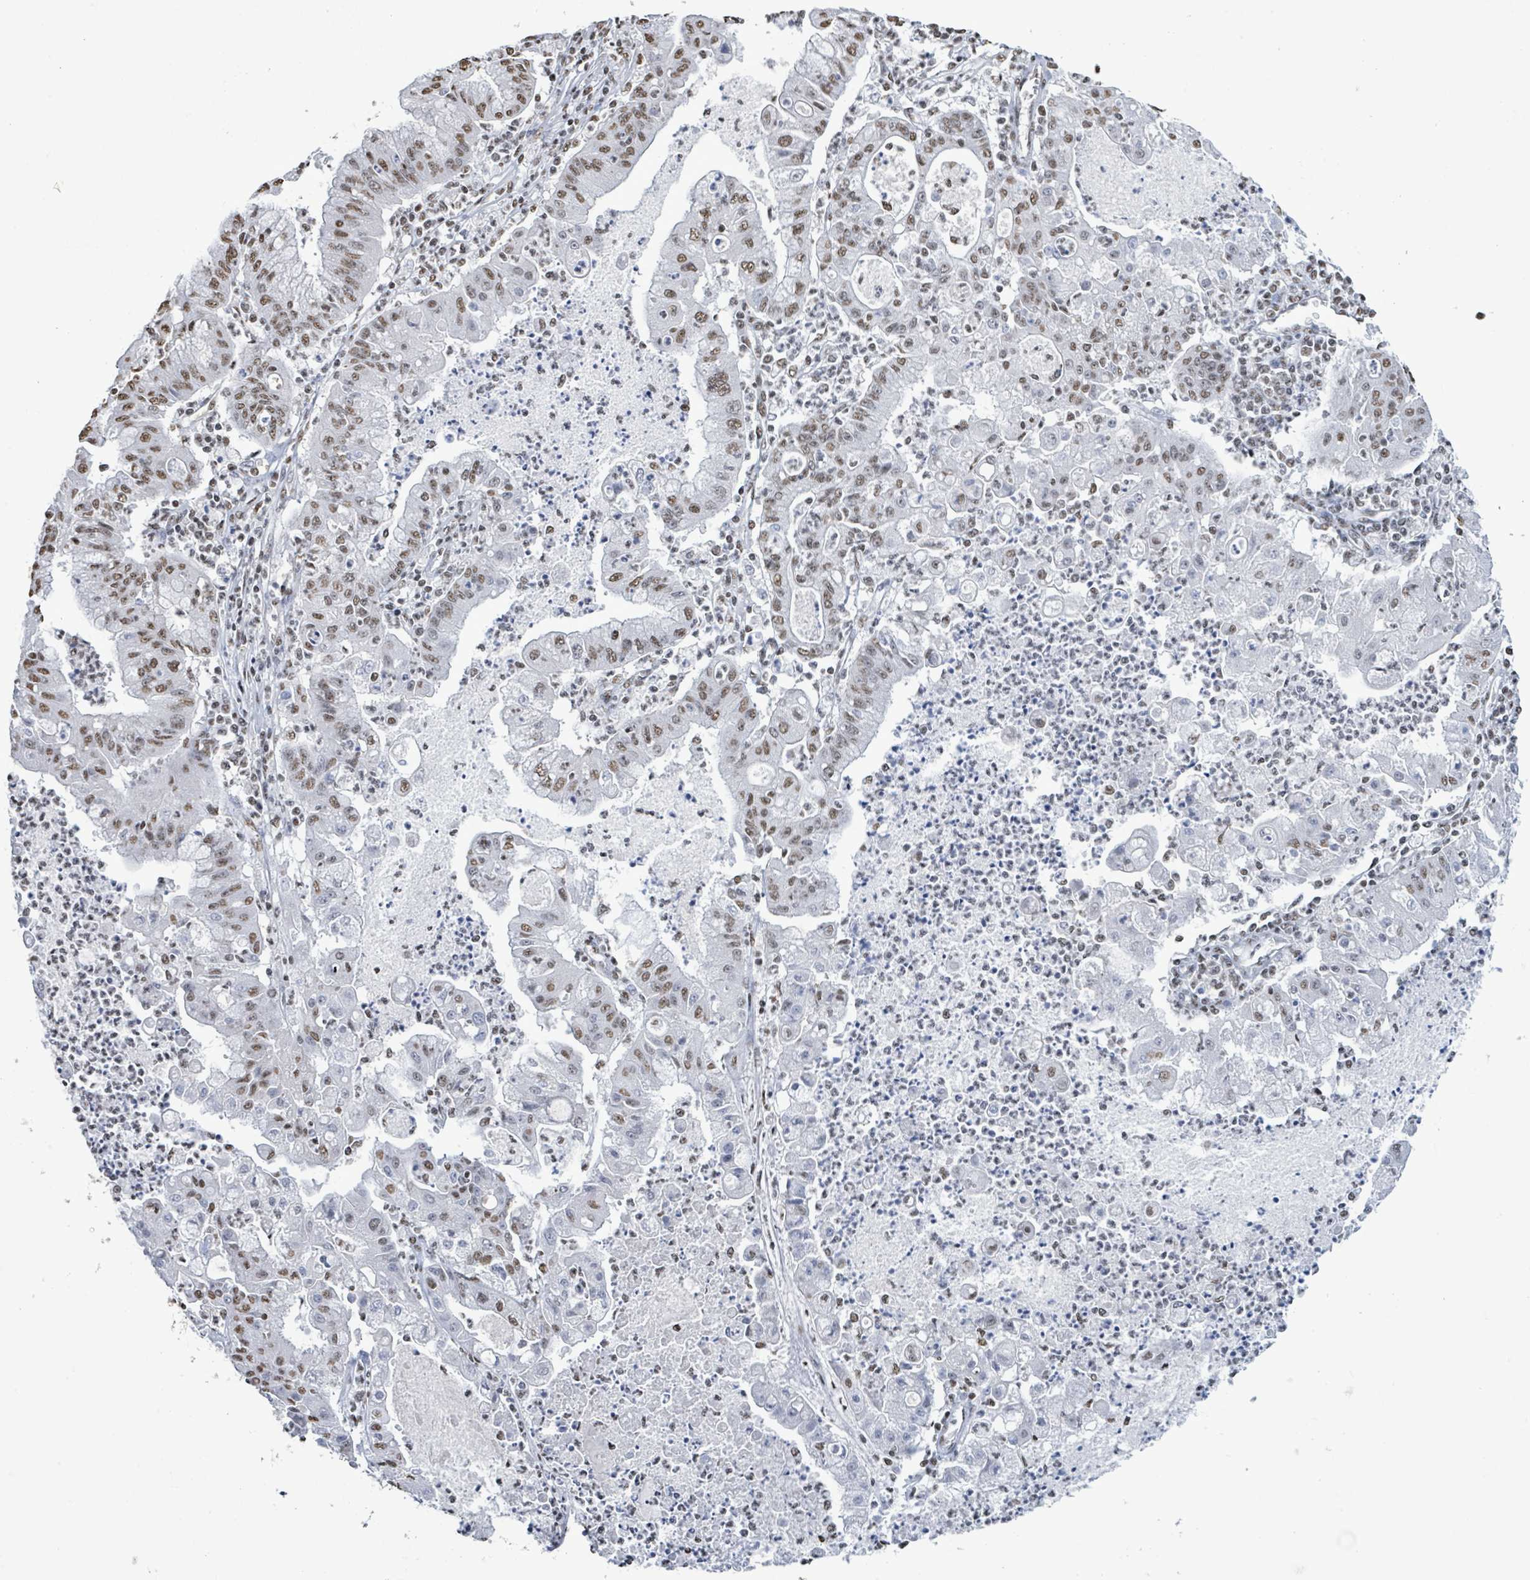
{"staining": {"intensity": "weak", "quantity": "25%-75%", "location": "nuclear"}, "tissue": "ovarian cancer", "cell_type": "Tumor cells", "image_type": "cancer", "snomed": [{"axis": "morphology", "description": "Cystadenocarcinoma, mucinous, NOS"}, {"axis": "topography", "description": "Ovary"}], "caption": "A brown stain shows weak nuclear staining of a protein in human mucinous cystadenocarcinoma (ovarian) tumor cells.", "gene": "SAMD14", "patient": {"sex": "female", "age": 70}}